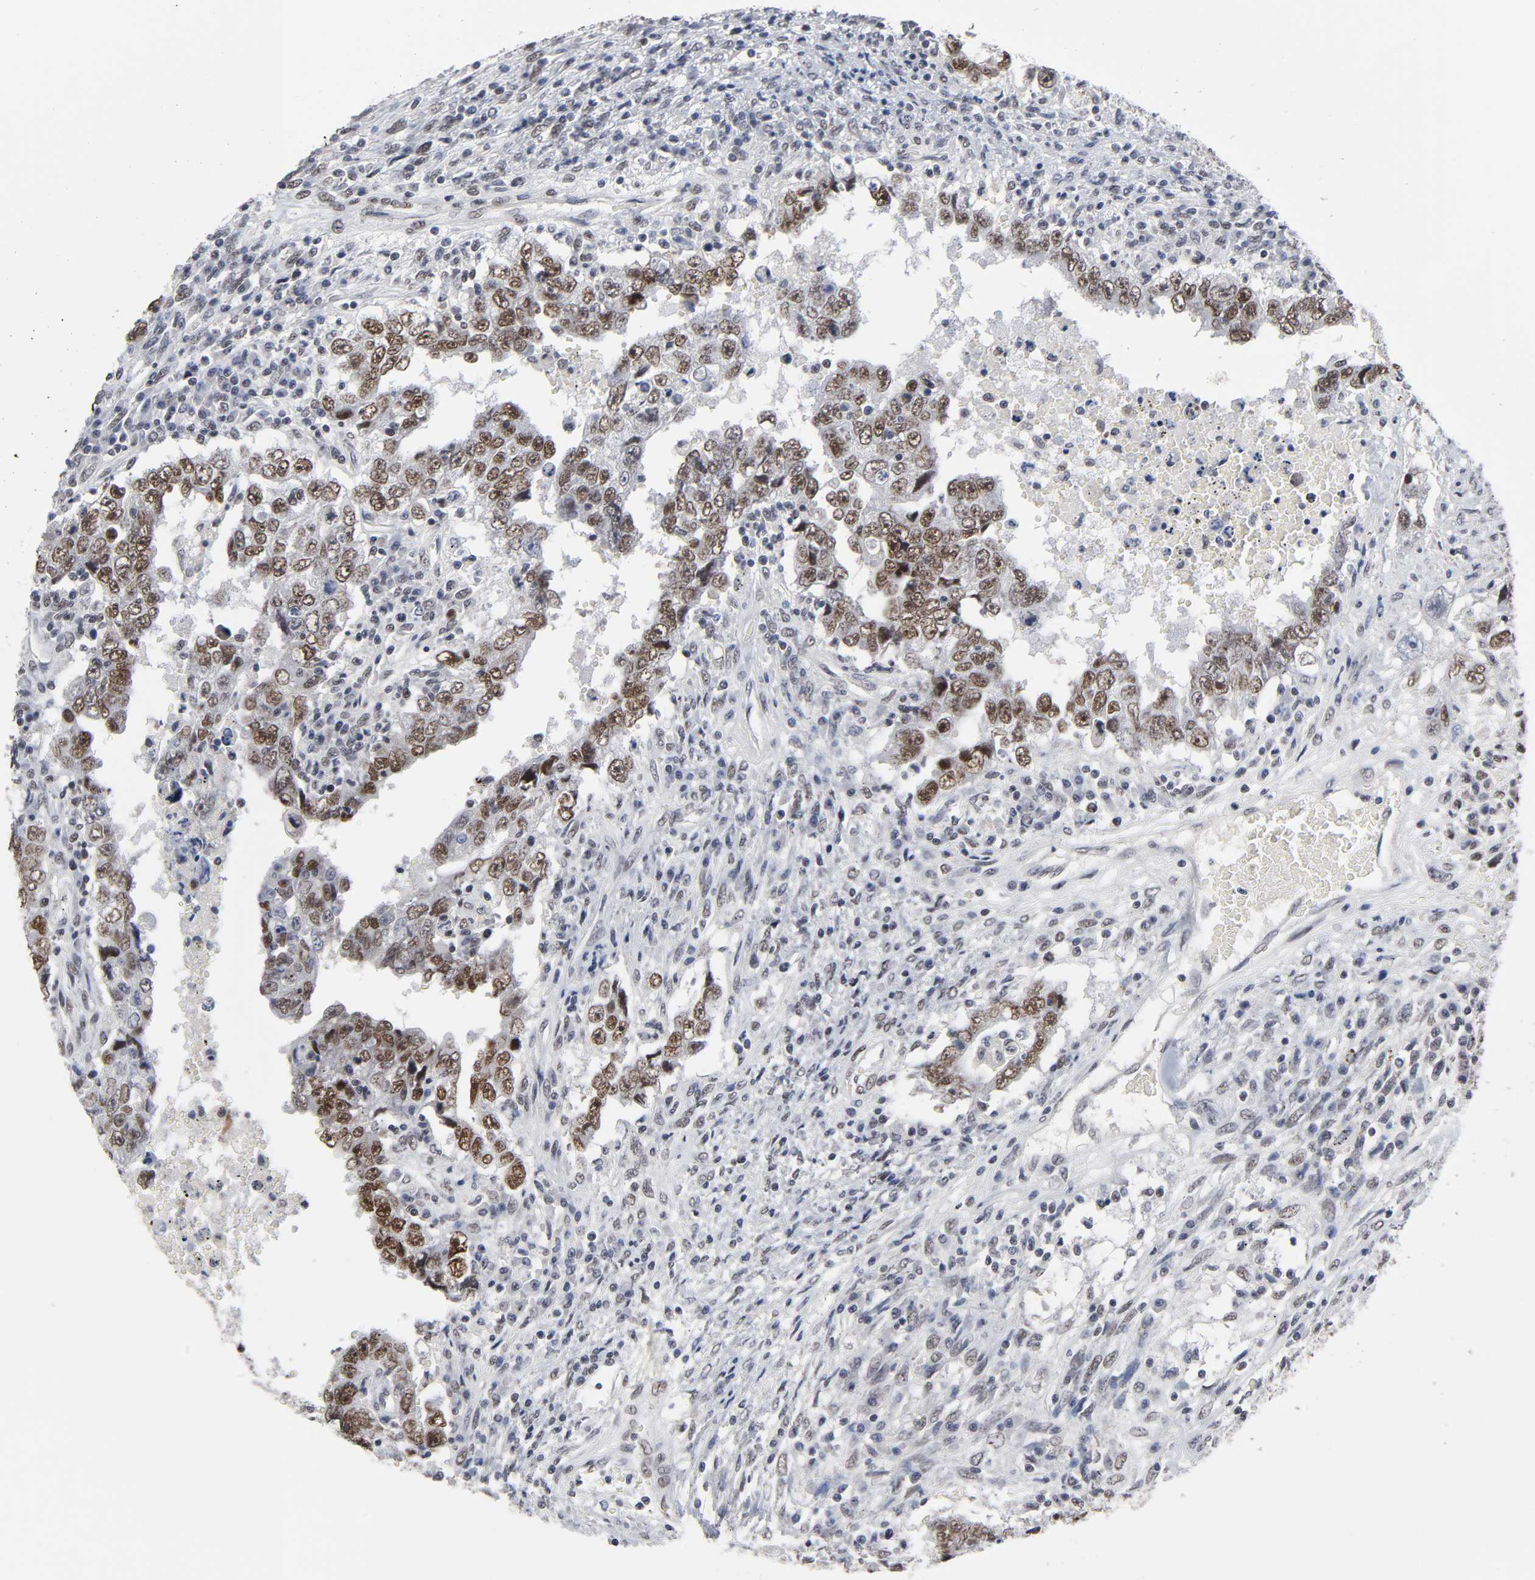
{"staining": {"intensity": "moderate", "quantity": ">75%", "location": "nuclear"}, "tissue": "testis cancer", "cell_type": "Tumor cells", "image_type": "cancer", "snomed": [{"axis": "morphology", "description": "Carcinoma, Embryonal, NOS"}, {"axis": "topography", "description": "Testis"}], "caption": "IHC micrograph of neoplastic tissue: testis cancer (embryonal carcinoma) stained using IHC exhibits medium levels of moderate protein expression localized specifically in the nuclear of tumor cells, appearing as a nuclear brown color.", "gene": "TRIM33", "patient": {"sex": "male", "age": 26}}